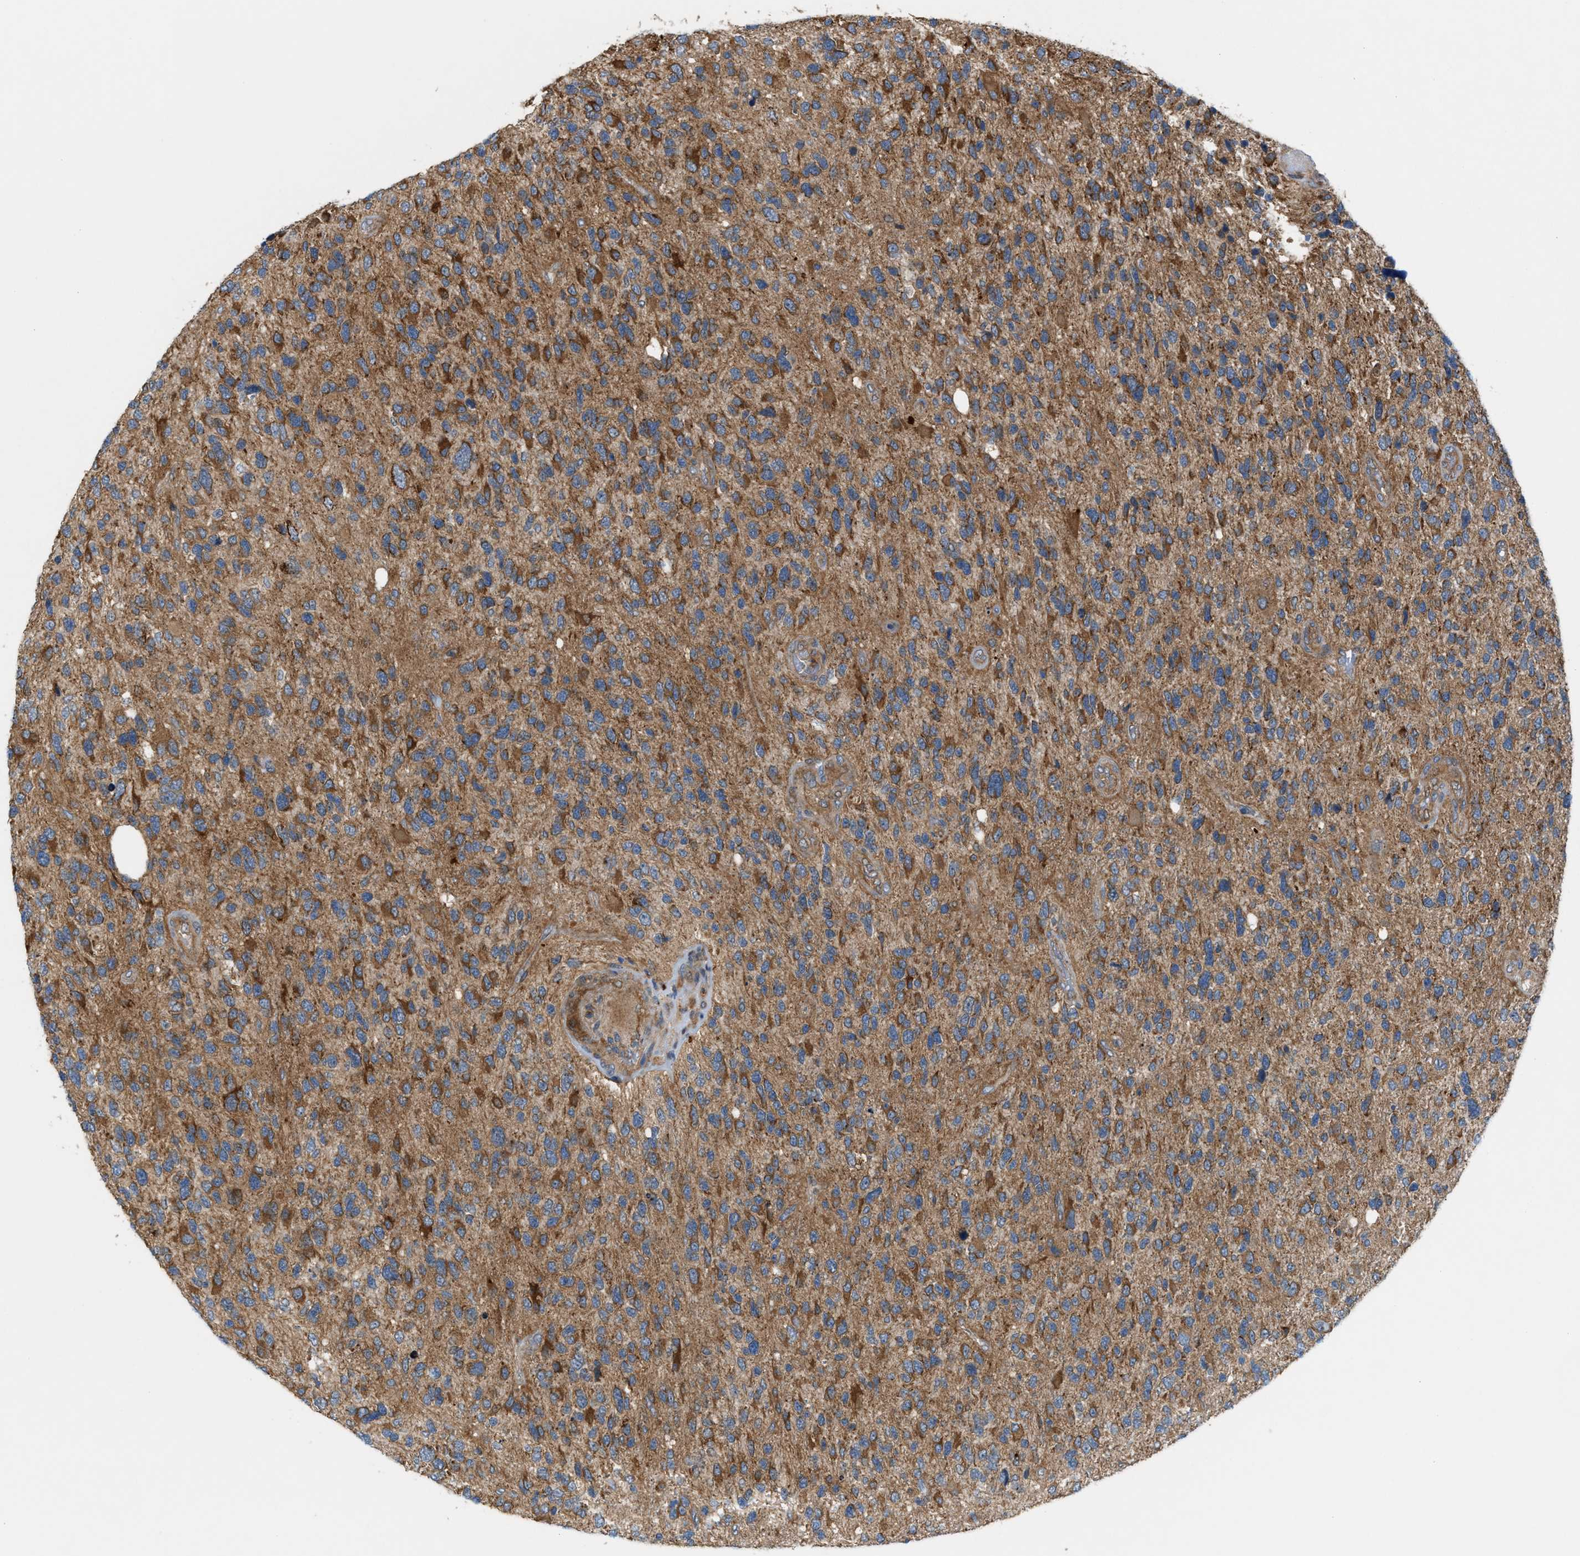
{"staining": {"intensity": "moderate", "quantity": ">75%", "location": "cytoplasmic/membranous"}, "tissue": "glioma", "cell_type": "Tumor cells", "image_type": "cancer", "snomed": [{"axis": "morphology", "description": "Glioma, malignant, High grade"}, {"axis": "topography", "description": "Brain"}], "caption": "This photomicrograph exhibits malignant high-grade glioma stained with immunohistochemistry (IHC) to label a protein in brown. The cytoplasmic/membranous of tumor cells show moderate positivity for the protein. Nuclei are counter-stained blue.", "gene": "PDCL", "patient": {"sex": "female", "age": 58}}